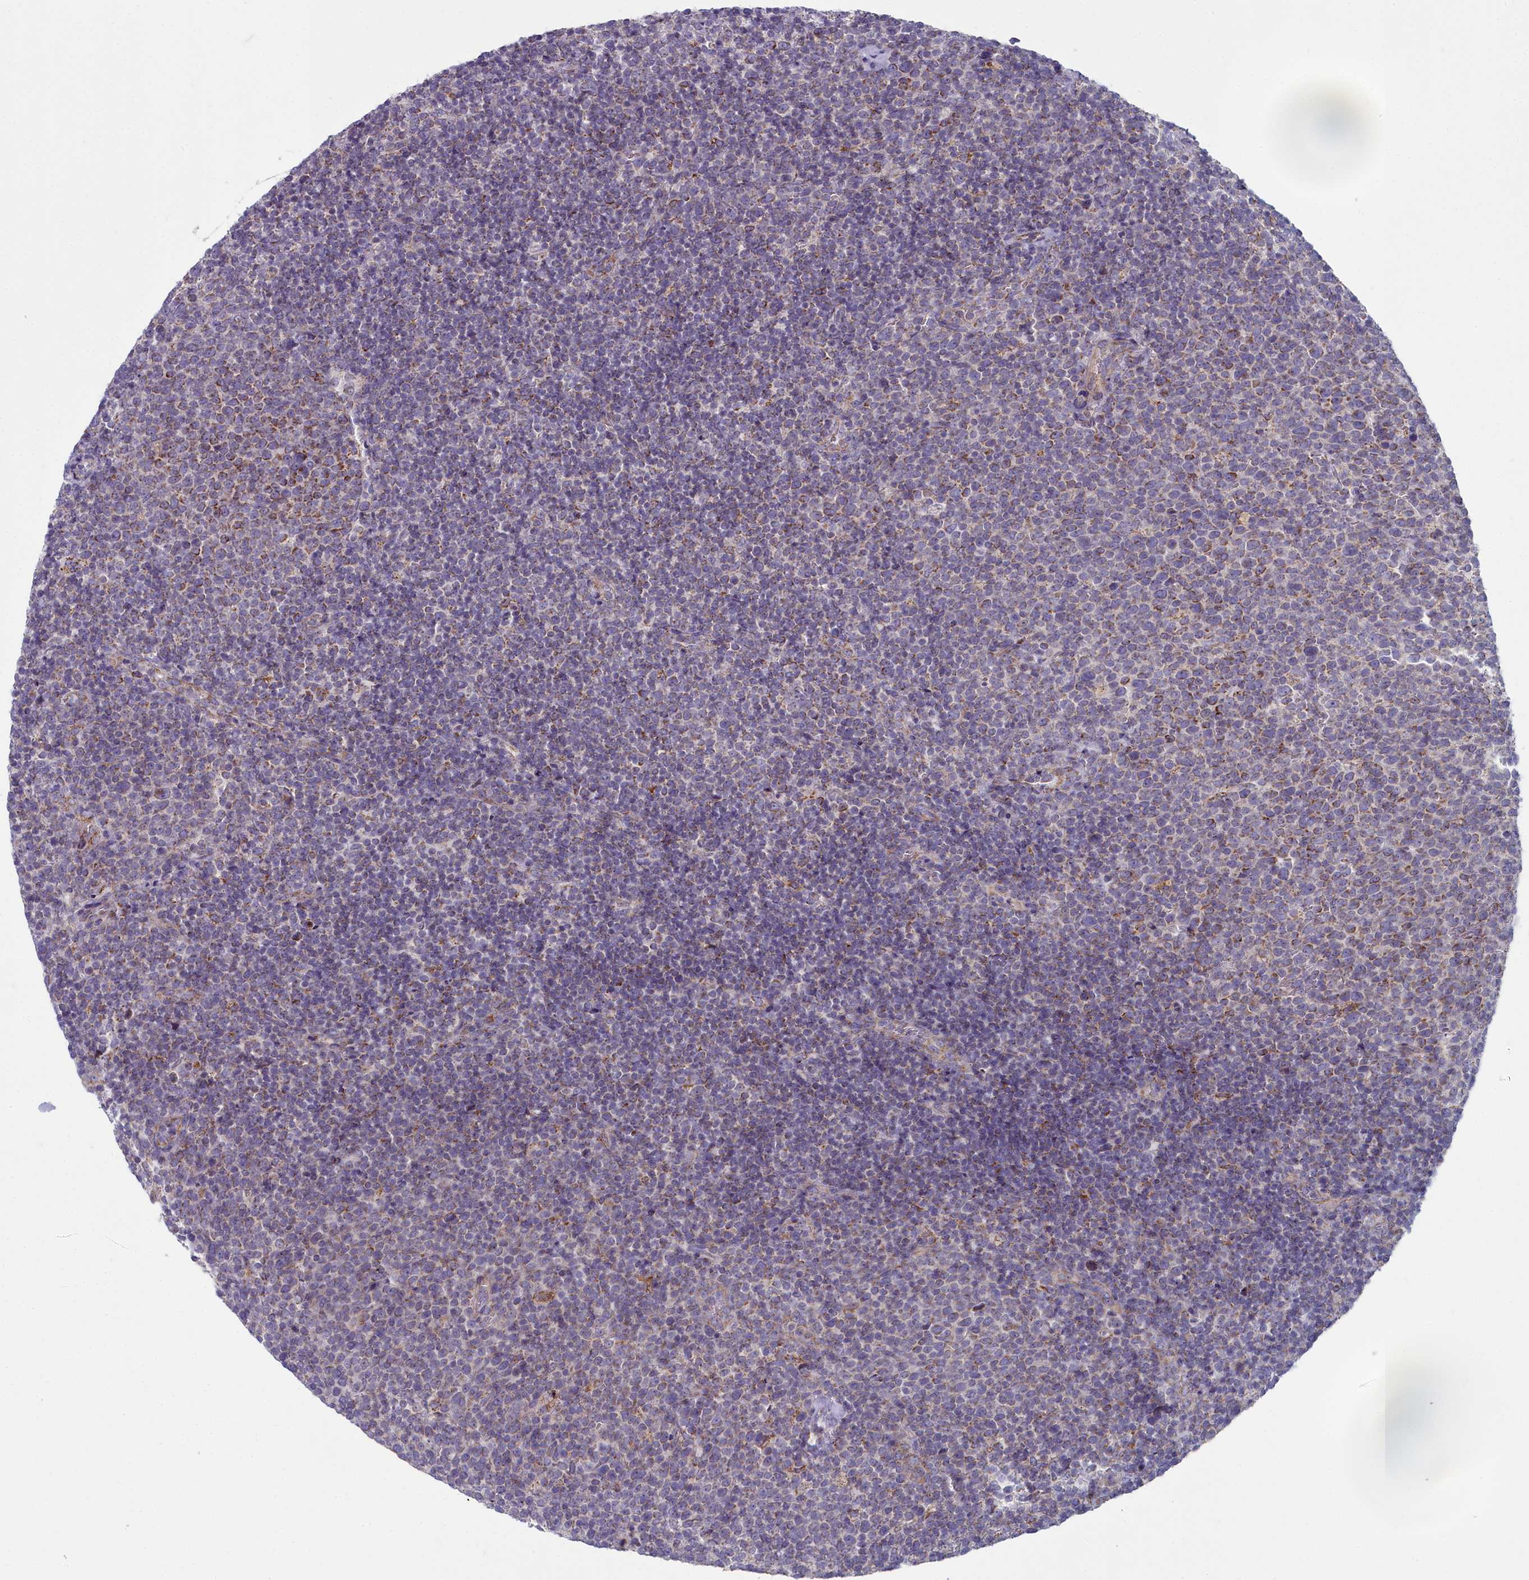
{"staining": {"intensity": "negative", "quantity": "none", "location": "none"}, "tissue": "lymphoma", "cell_type": "Tumor cells", "image_type": "cancer", "snomed": [{"axis": "morphology", "description": "Malignant lymphoma, non-Hodgkin's type, High grade"}, {"axis": "topography", "description": "Lymph node"}], "caption": "Immunohistochemical staining of malignant lymphoma, non-Hodgkin's type (high-grade) shows no significant positivity in tumor cells.", "gene": "INSYN2A", "patient": {"sex": "male", "age": 61}}